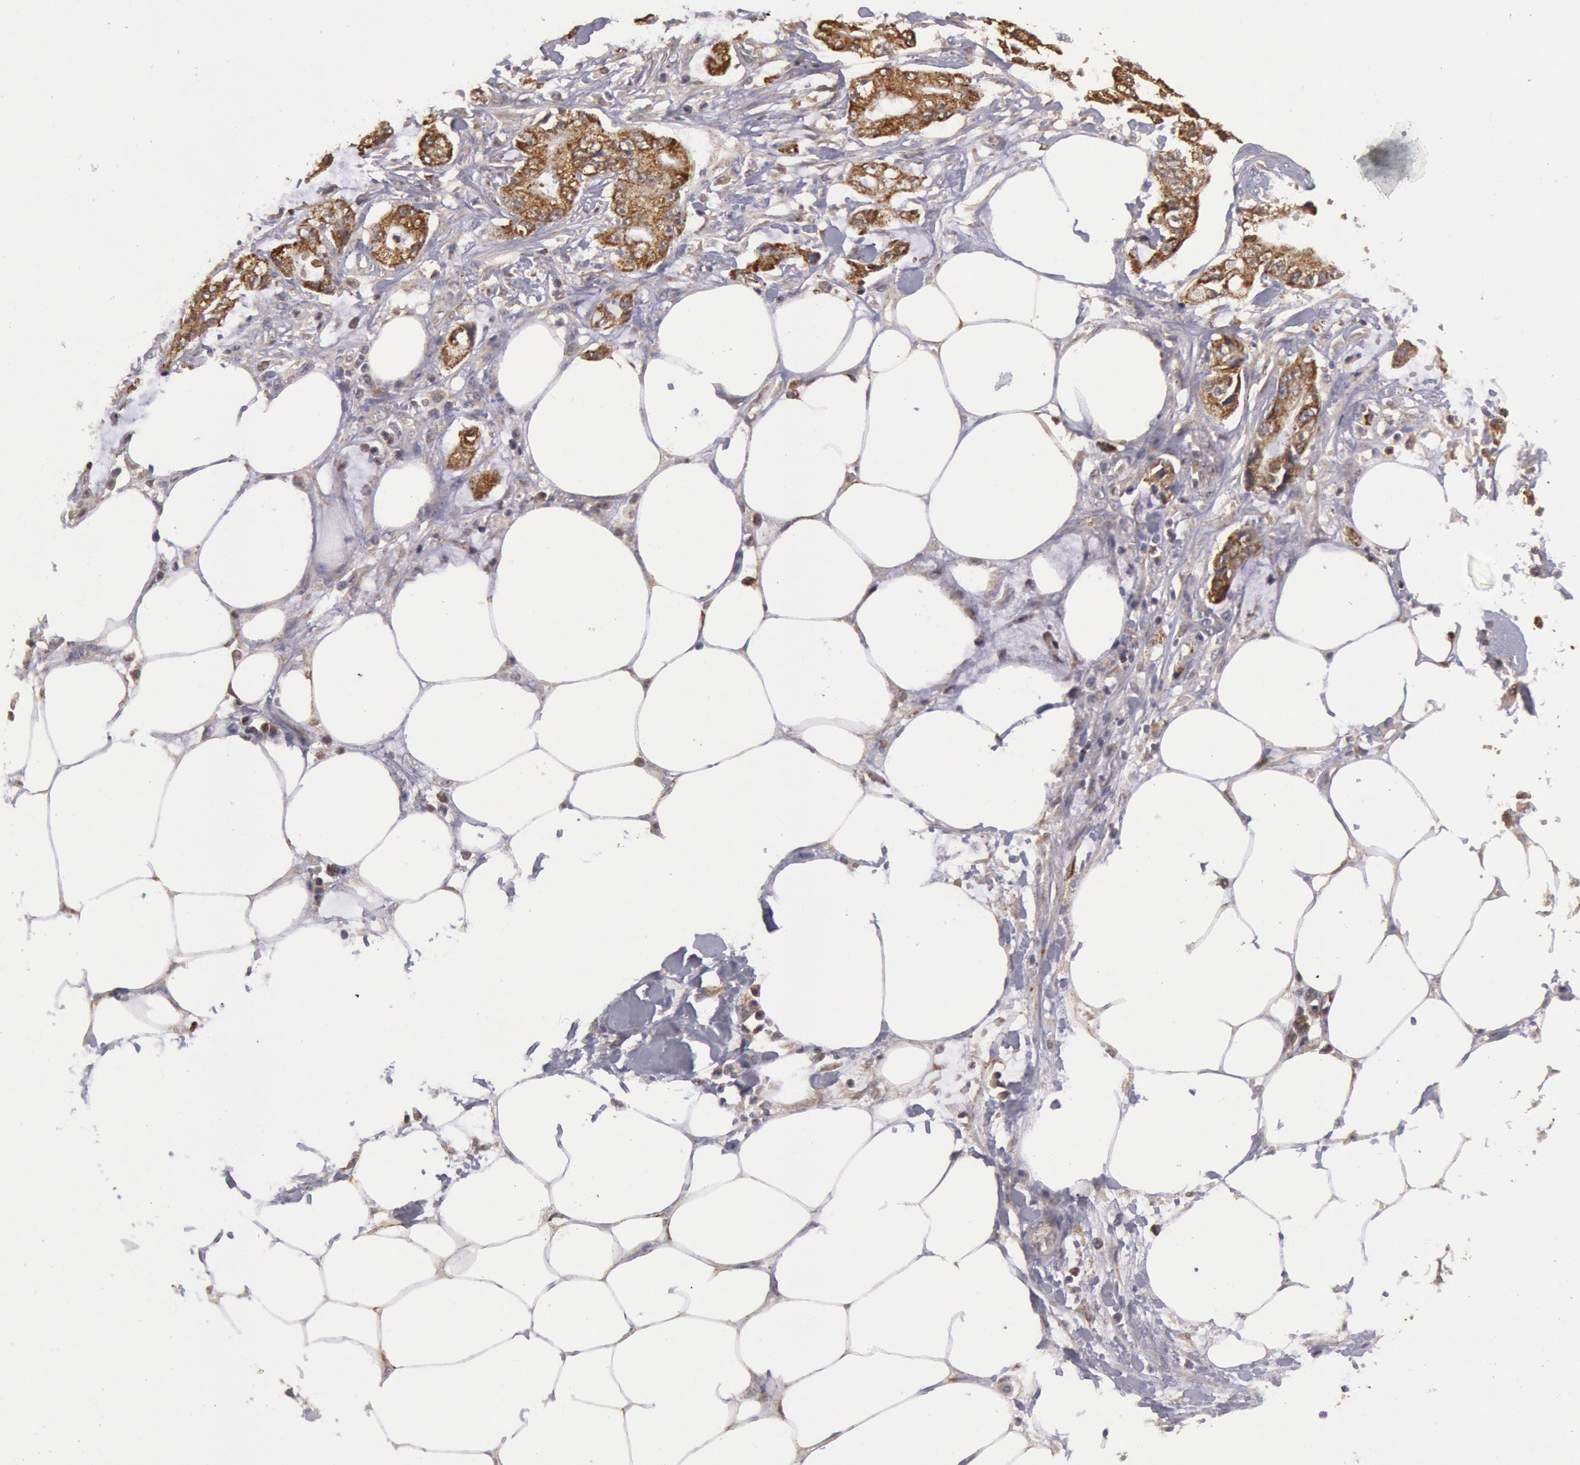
{"staining": {"intensity": "moderate", "quantity": ">75%", "location": "cytoplasmic/membranous"}, "tissue": "pancreatic cancer", "cell_type": "Tumor cells", "image_type": "cancer", "snomed": [{"axis": "morphology", "description": "Adenocarcinoma, NOS"}, {"axis": "topography", "description": "Pancreas"}, {"axis": "topography", "description": "Stomach, upper"}], "caption": "Adenocarcinoma (pancreatic) stained with a brown dye exhibits moderate cytoplasmic/membranous positive expression in approximately >75% of tumor cells.", "gene": "MPST", "patient": {"sex": "male", "age": 77}}